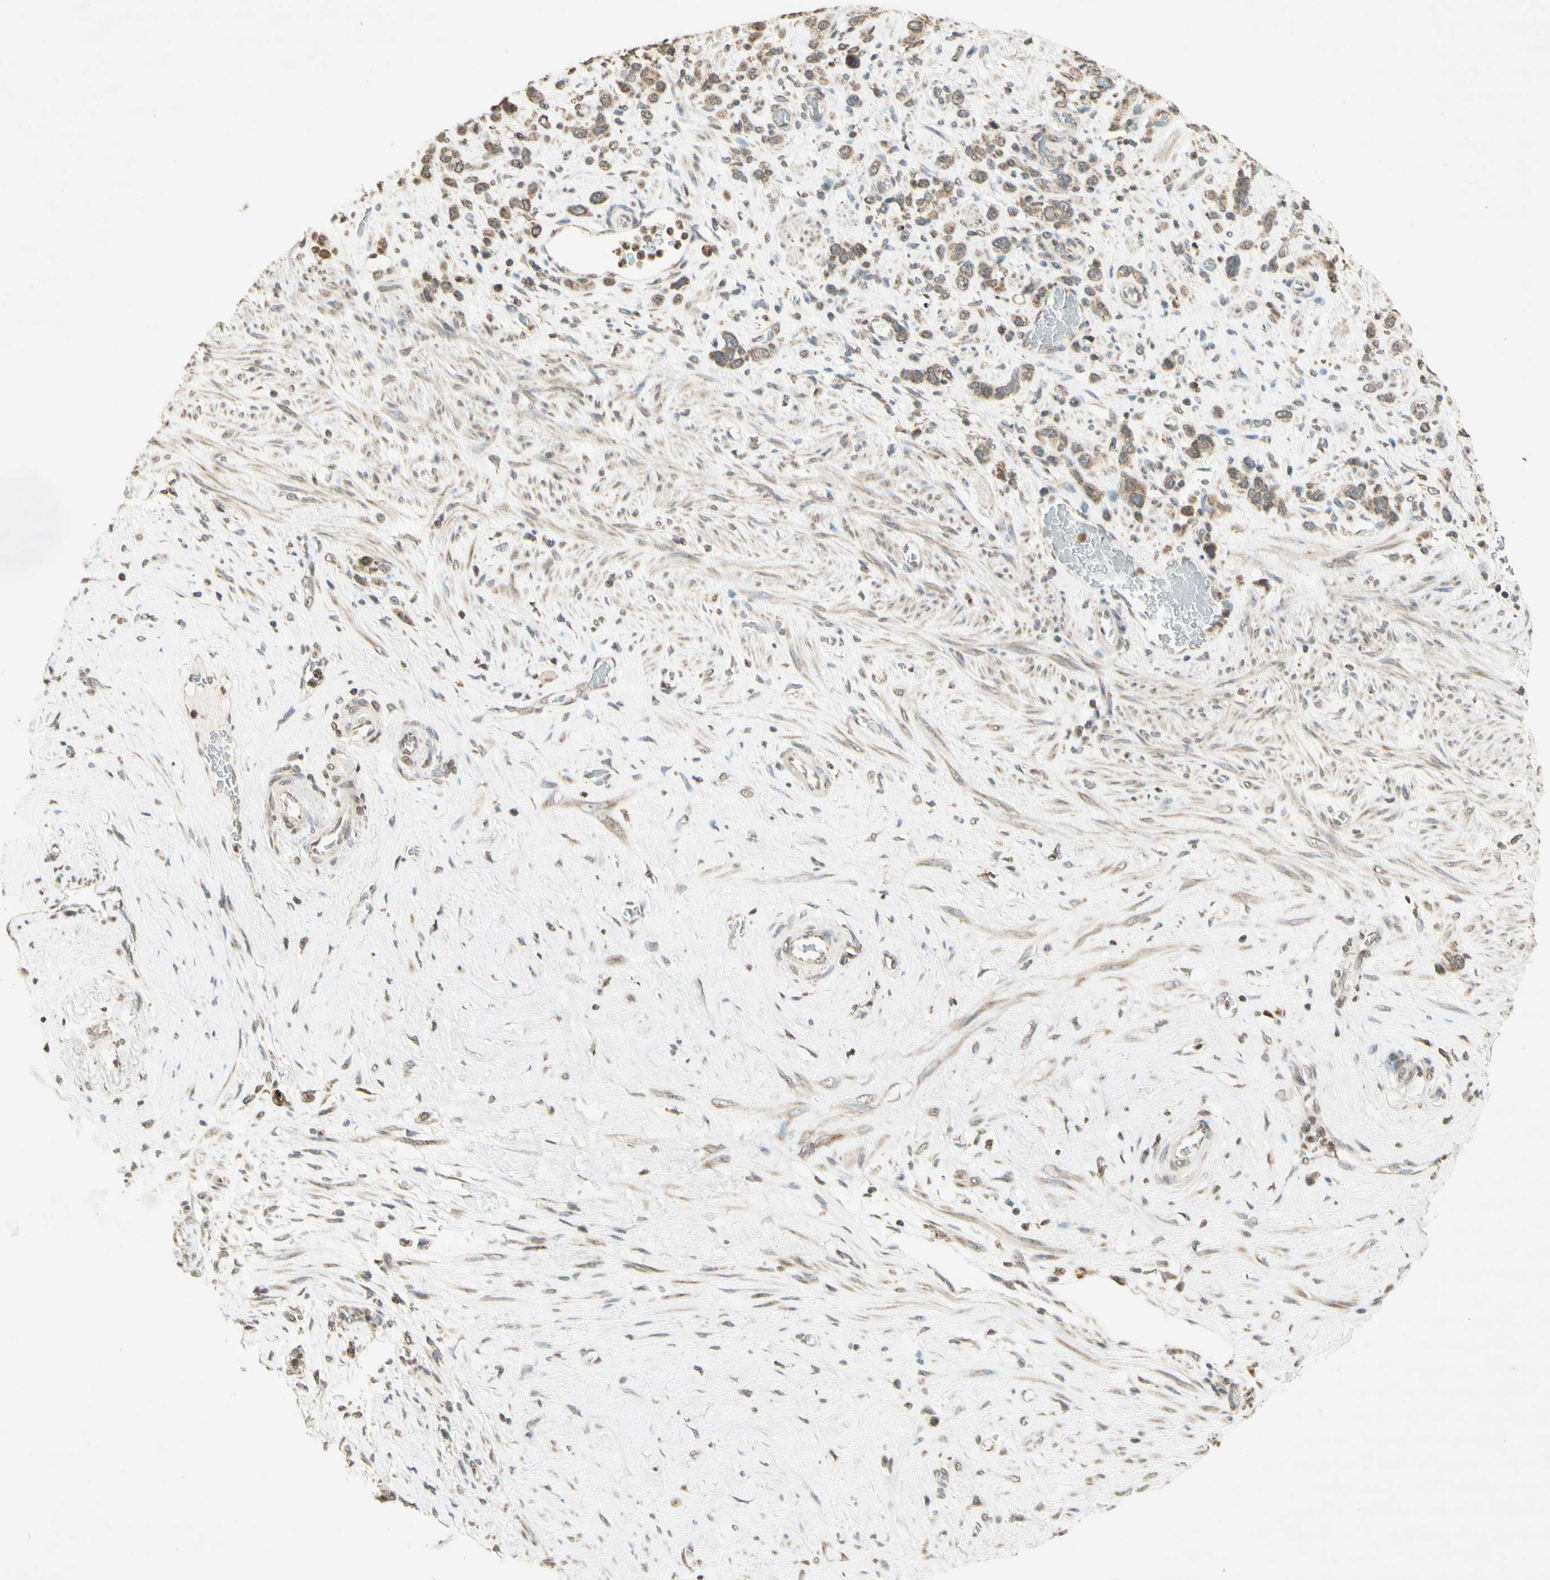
{"staining": {"intensity": "moderate", "quantity": "25%-75%", "location": "cytoplasmic/membranous"}, "tissue": "stomach cancer", "cell_type": "Tumor cells", "image_type": "cancer", "snomed": [{"axis": "morphology", "description": "Adenocarcinoma, NOS"}, {"axis": "morphology", "description": "Adenocarcinoma, High grade"}, {"axis": "topography", "description": "Stomach, upper"}, {"axis": "topography", "description": "Stomach, lower"}], "caption": "Stomach cancer stained with immunohistochemistry demonstrates moderate cytoplasmic/membranous positivity in approximately 25%-75% of tumor cells.", "gene": "CCNI", "patient": {"sex": "female", "age": 65}}